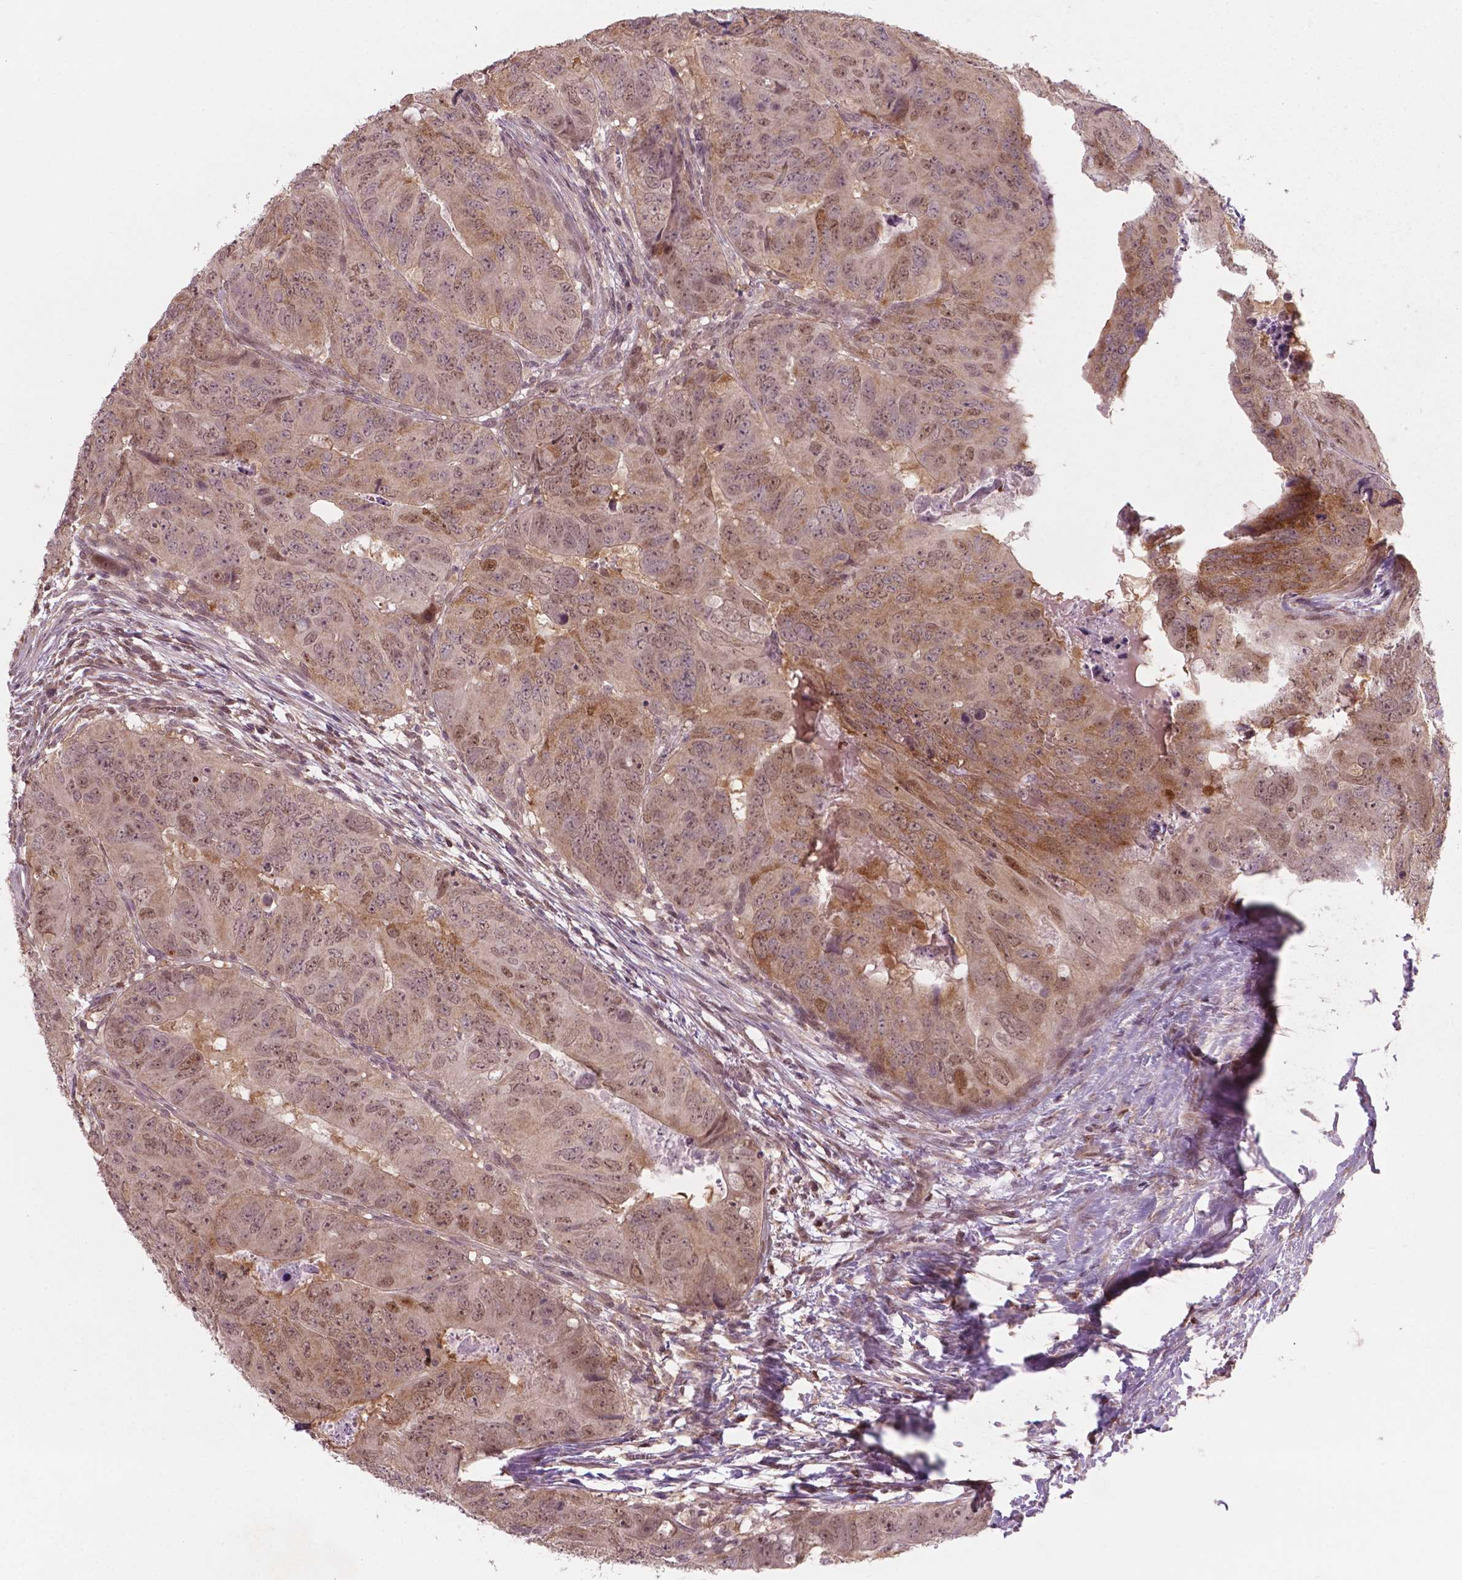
{"staining": {"intensity": "moderate", "quantity": "25%-75%", "location": "cytoplasmic/membranous,nuclear"}, "tissue": "colorectal cancer", "cell_type": "Tumor cells", "image_type": "cancer", "snomed": [{"axis": "morphology", "description": "Adenocarcinoma, NOS"}, {"axis": "topography", "description": "Colon"}], "caption": "A brown stain labels moderate cytoplasmic/membranous and nuclear expression of a protein in colorectal adenocarcinoma tumor cells. (DAB IHC with brightfield microscopy, high magnification).", "gene": "NFAT5", "patient": {"sex": "male", "age": 79}}